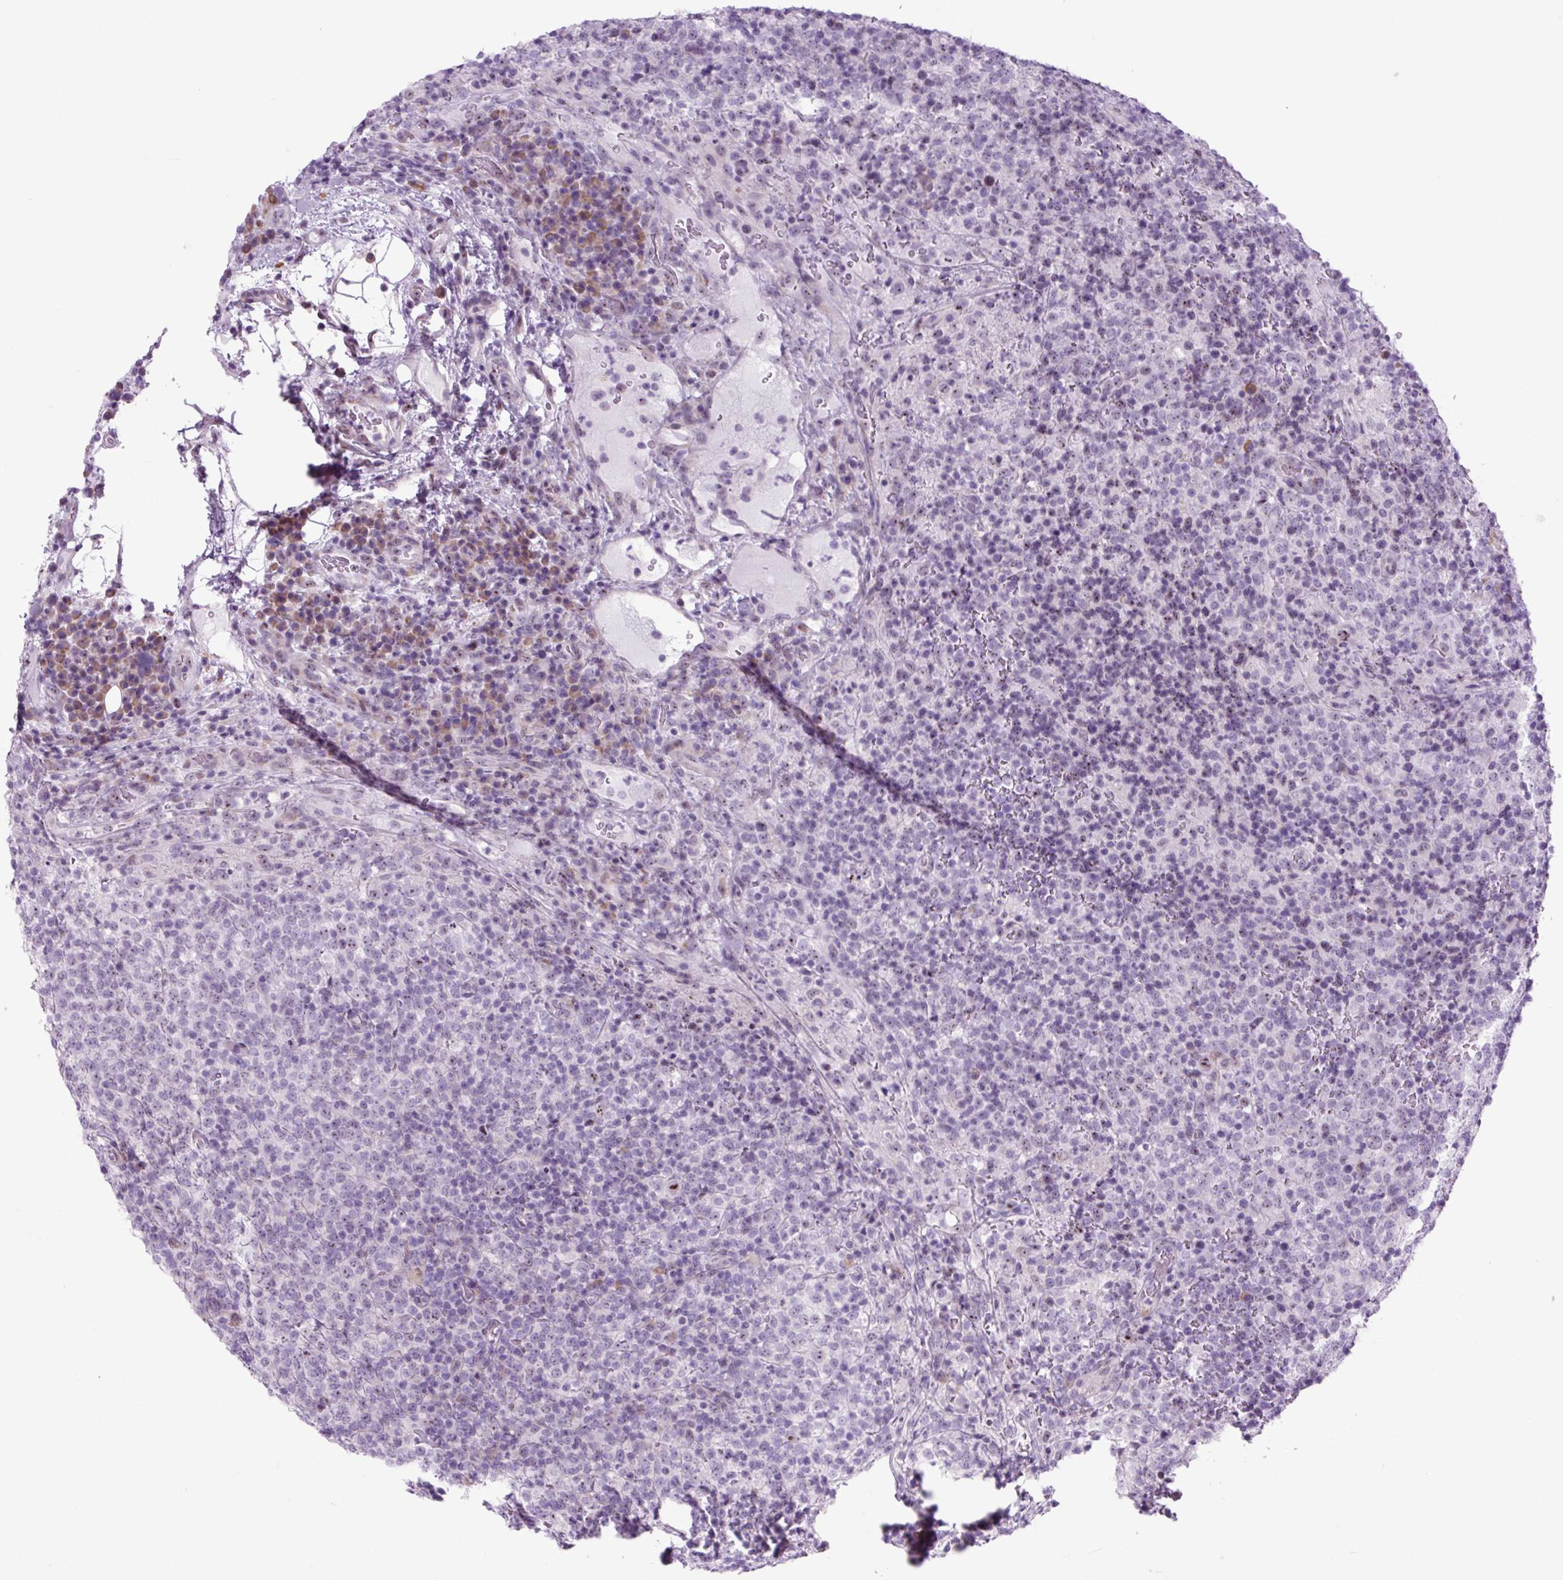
{"staining": {"intensity": "weak", "quantity": "<25%", "location": "nuclear"}, "tissue": "lymphoma", "cell_type": "Tumor cells", "image_type": "cancer", "snomed": [{"axis": "morphology", "description": "Malignant lymphoma, non-Hodgkin's type, High grade"}, {"axis": "topography", "description": "Lymph node"}], "caption": "Human malignant lymphoma, non-Hodgkin's type (high-grade) stained for a protein using immunohistochemistry (IHC) exhibits no staining in tumor cells.", "gene": "RRS1", "patient": {"sex": "male", "age": 54}}